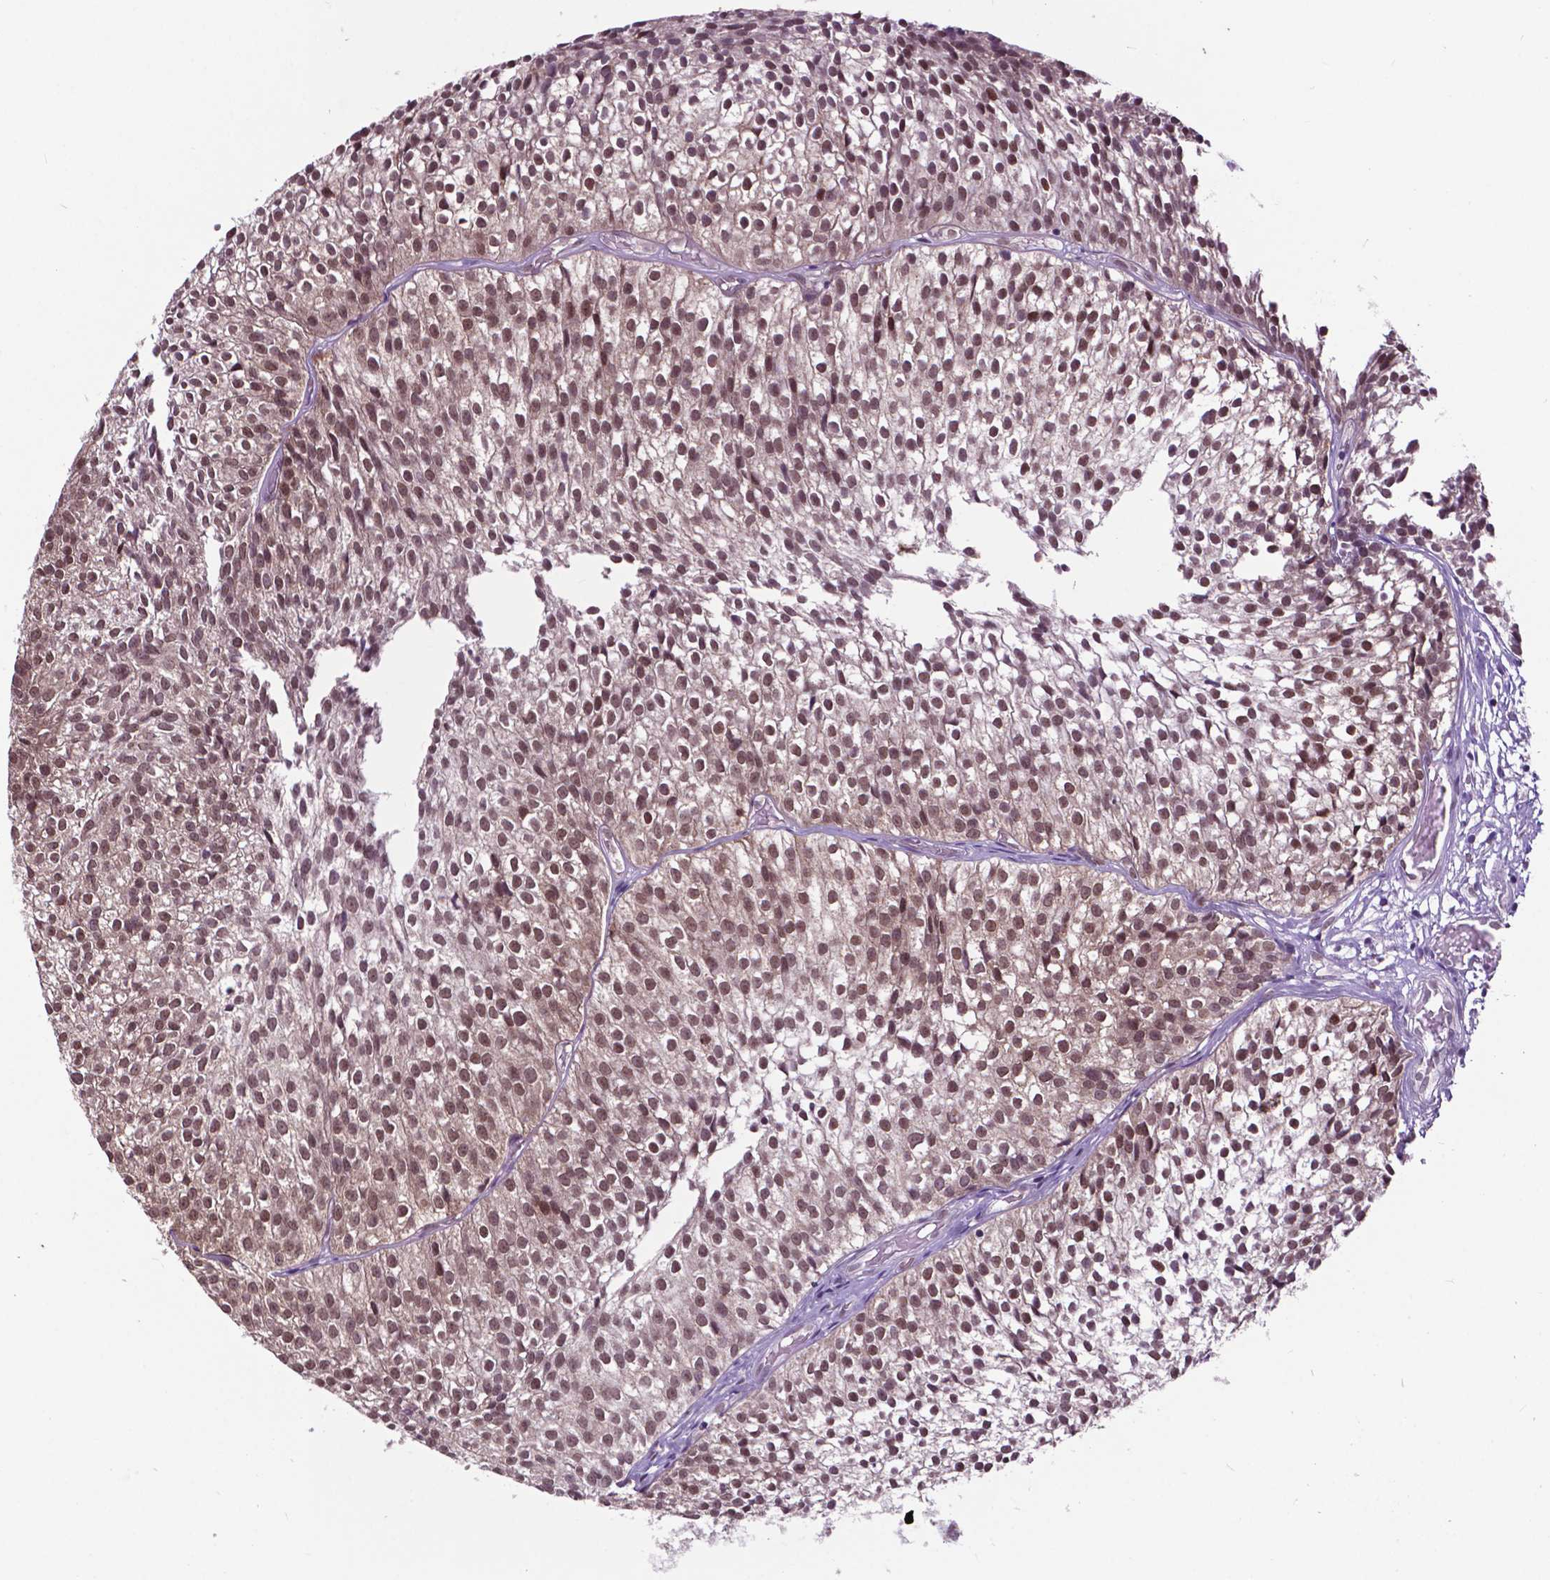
{"staining": {"intensity": "moderate", "quantity": ">75%", "location": "nuclear"}, "tissue": "urothelial cancer", "cell_type": "Tumor cells", "image_type": "cancer", "snomed": [{"axis": "morphology", "description": "Urothelial carcinoma, Low grade"}, {"axis": "topography", "description": "Urinary bladder"}], "caption": "Urothelial cancer stained with a protein marker shows moderate staining in tumor cells.", "gene": "FAF1", "patient": {"sex": "male", "age": 63}}